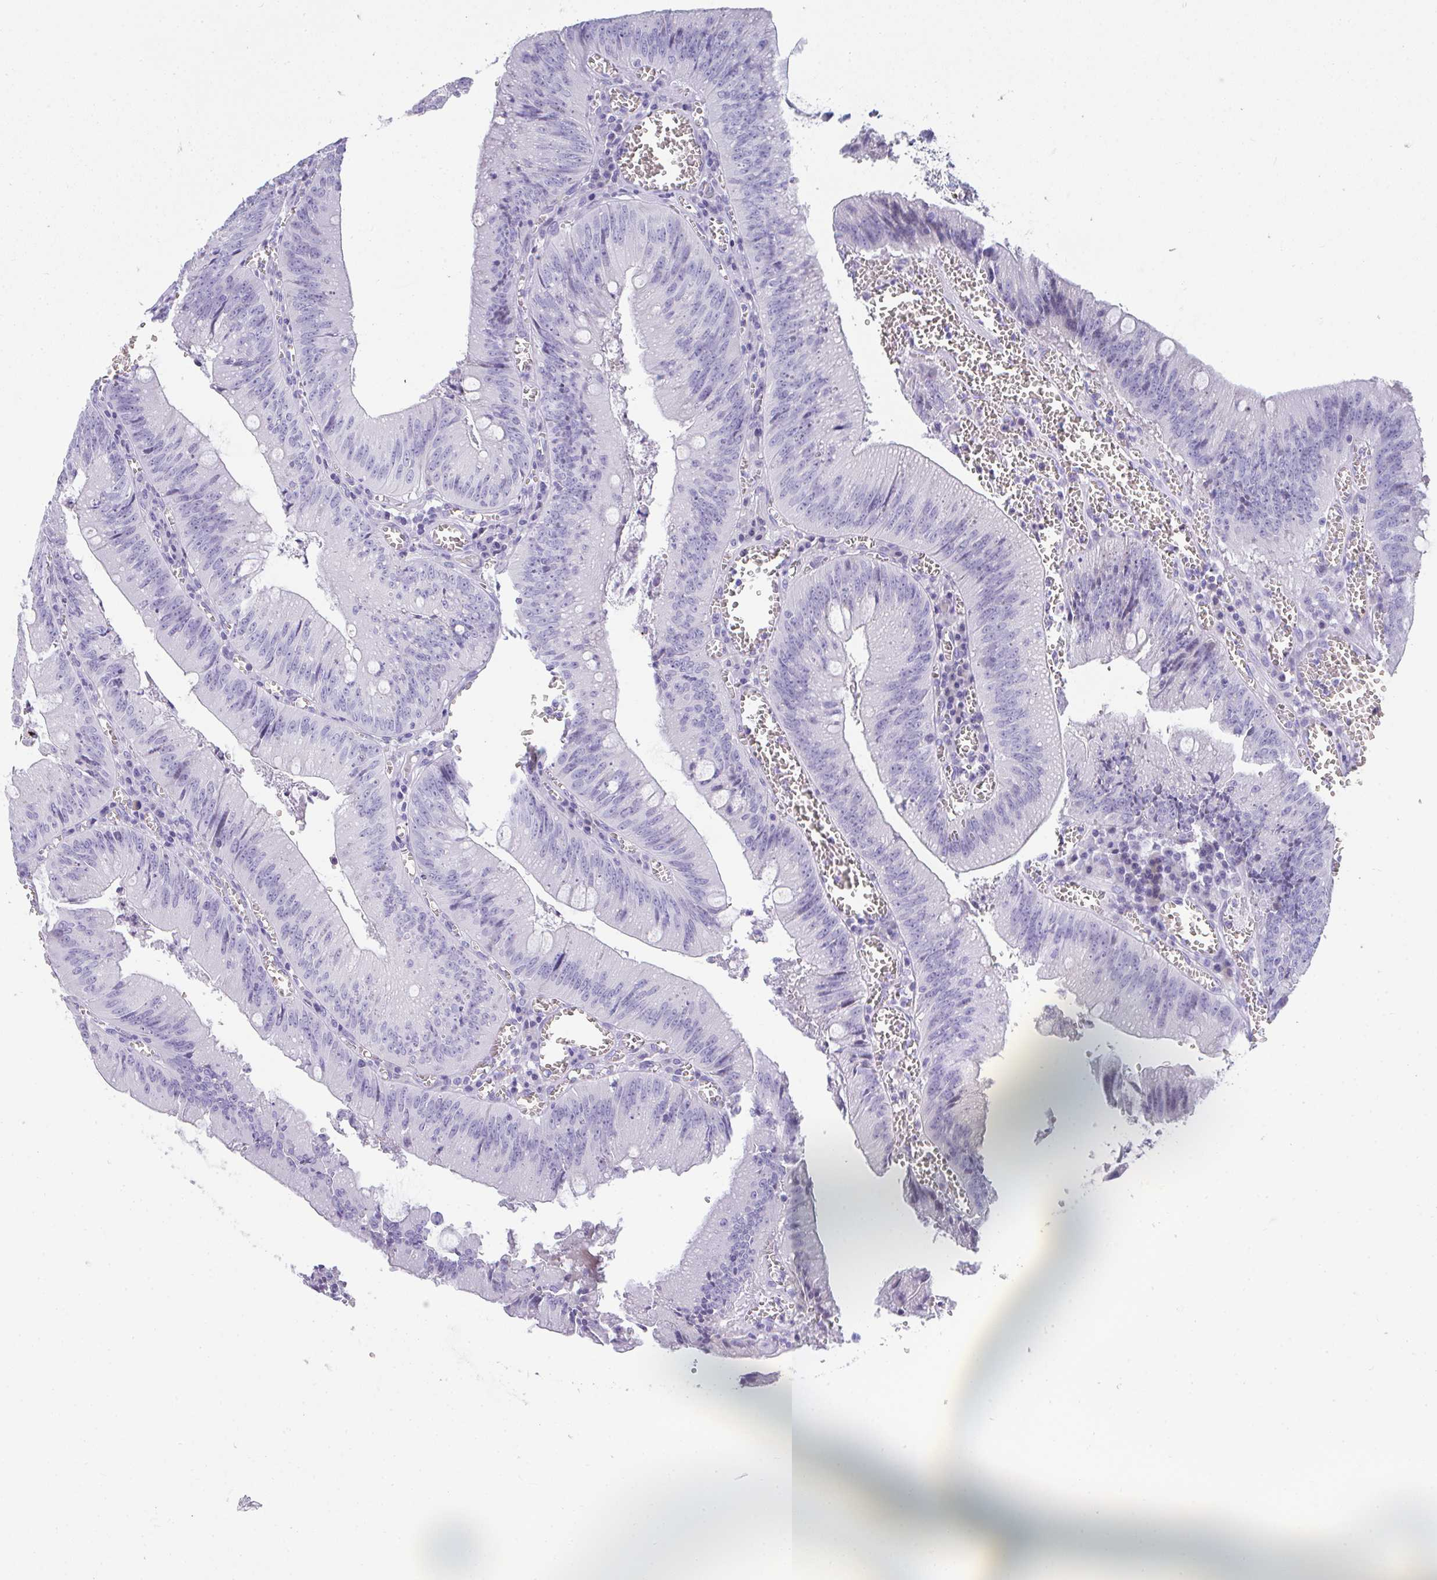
{"staining": {"intensity": "negative", "quantity": "none", "location": "none"}, "tissue": "colorectal cancer", "cell_type": "Tumor cells", "image_type": "cancer", "snomed": [{"axis": "morphology", "description": "Adenocarcinoma, NOS"}, {"axis": "topography", "description": "Rectum"}], "caption": "This photomicrograph is of colorectal cancer stained with immunohistochemistry to label a protein in brown with the nuclei are counter-stained blue. There is no positivity in tumor cells.", "gene": "TTC30B", "patient": {"sex": "female", "age": 81}}